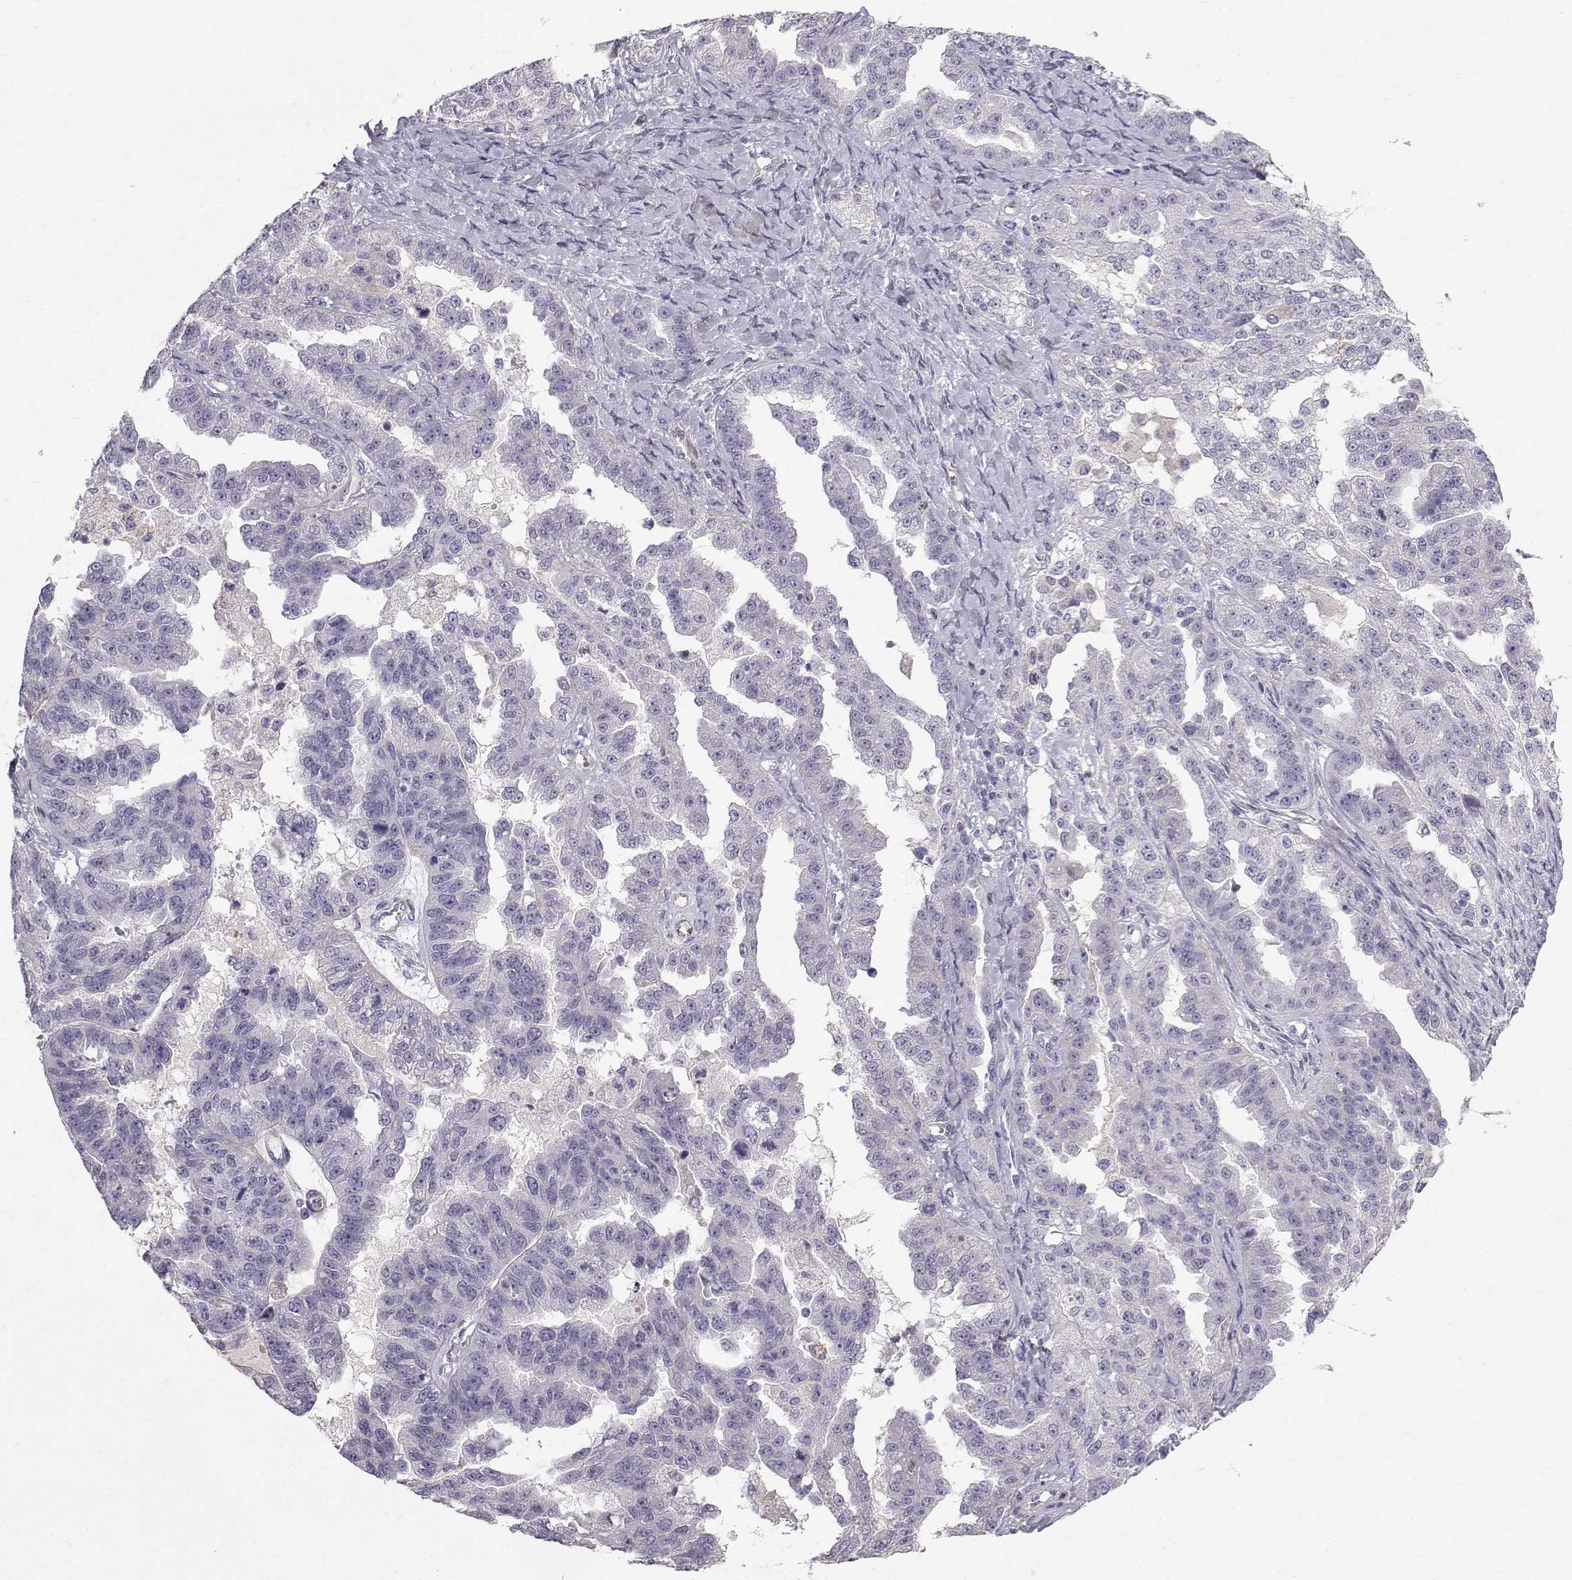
{"staining": {"intensity": "negative", "quantity": "none", "location": "none"}, "tissue": "ovarian cancer", "cell_type": "Tumor cells", "image_type": "cancer", "snomed": [{"axis": "morphology", "description": "Cystadenocarcinoma, serous, NOS"}, {"axis": "topography", "description": "Ovary"}], "caption": "An immunohistochemistry histopathology image of ovarian cancer is shown. There is no staining in tumor cells of ovarian cancer.", "gene": "CALCR", "patient": {"sex": "female", "age": 58}}